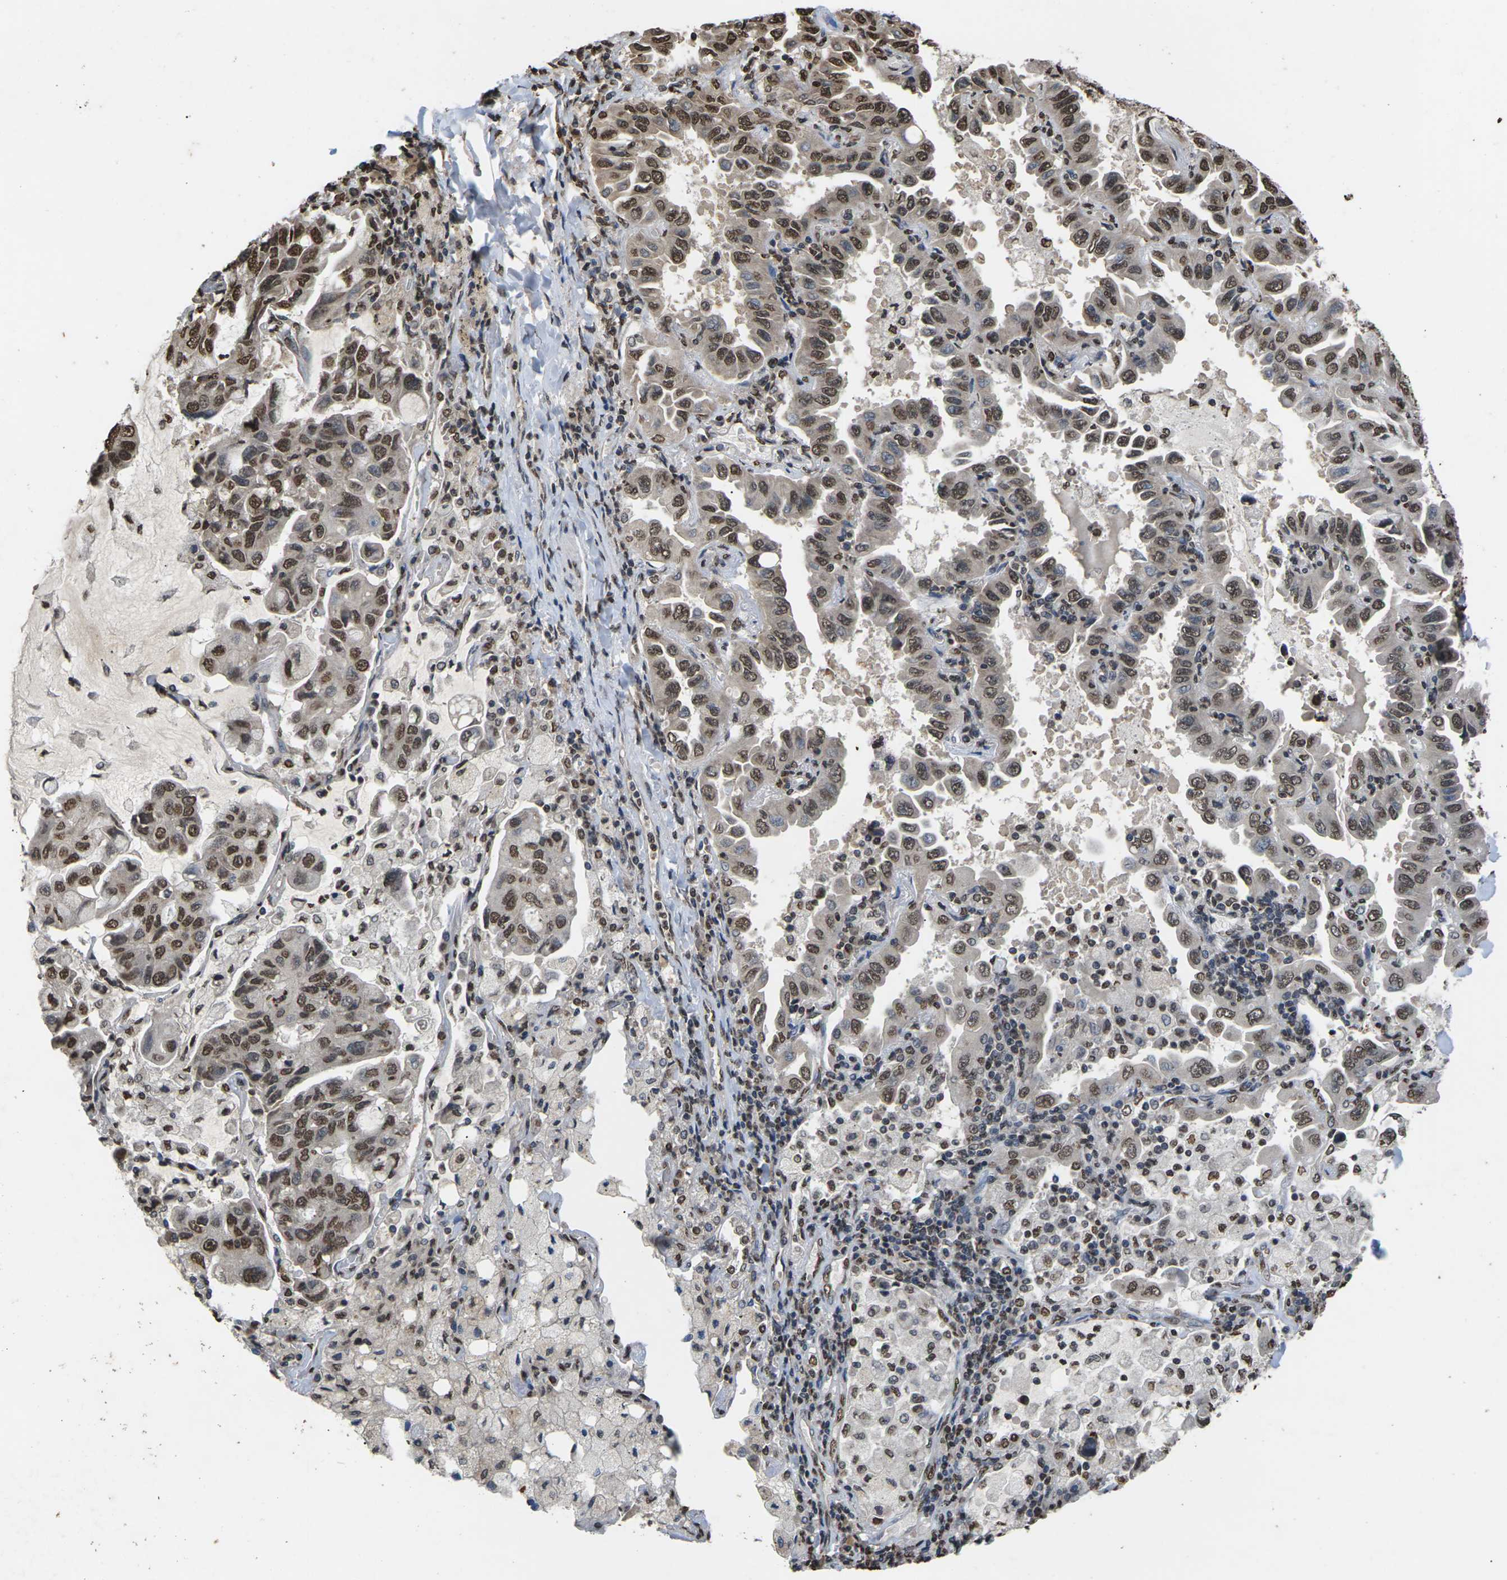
{"staining": {"intensity": "moderate", "quantity": ">75%", "location": "nuclear"}, "tissue": "lung cancer", "cell_type": "Tumor cells", "image_type": "cancer", "snomed": [{"axis": "morphology", "description": "Adenocarcinoma, NOS"}, {"axis": "topography", "description": "Lung"}], "caption": "An image of lung adenocarcinoma stained for a protein displays moderate nuclear brown staining in tumor cells.", "gene": "EMSY", "patient": {"sex": "male", "age": 64}}